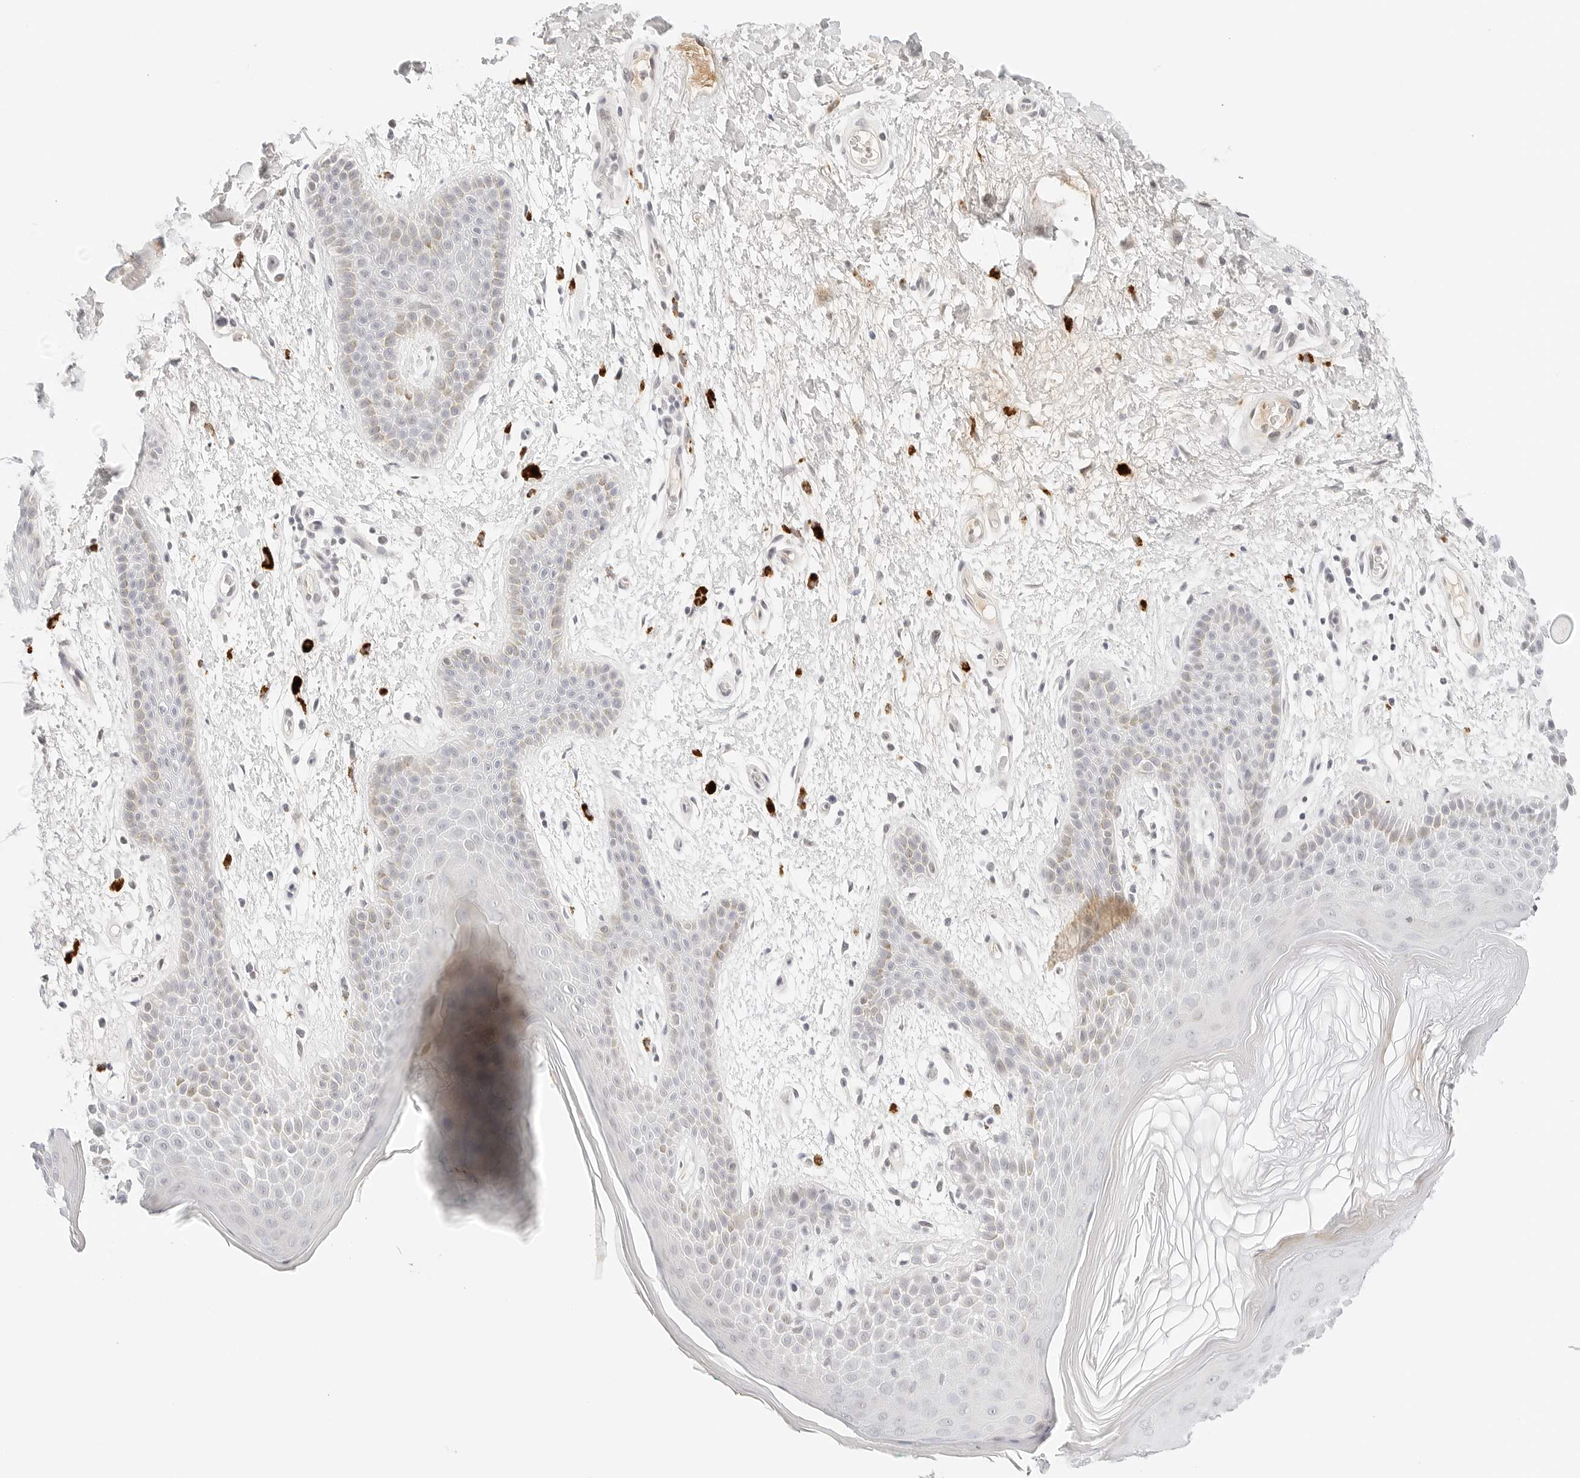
{"staining": {"intensity": "weak", "quantity": "<25%", "location": "cytoplasmic/membranous"}, "tissue": "skin", "cell_type": "Epidermal cells", "image_type": "normal", "snomed": [{"axis": "morphology", "description": "Normal tissue, NOS"}, {"axis": "topography", "description": "Anal"}], "caption": "Immunohistochemical staining of unremarkable skin demonstrates no significant expression in epidermal cells.", "gene": "XKR4", "patient": {"sex": "male", "age": 74}}